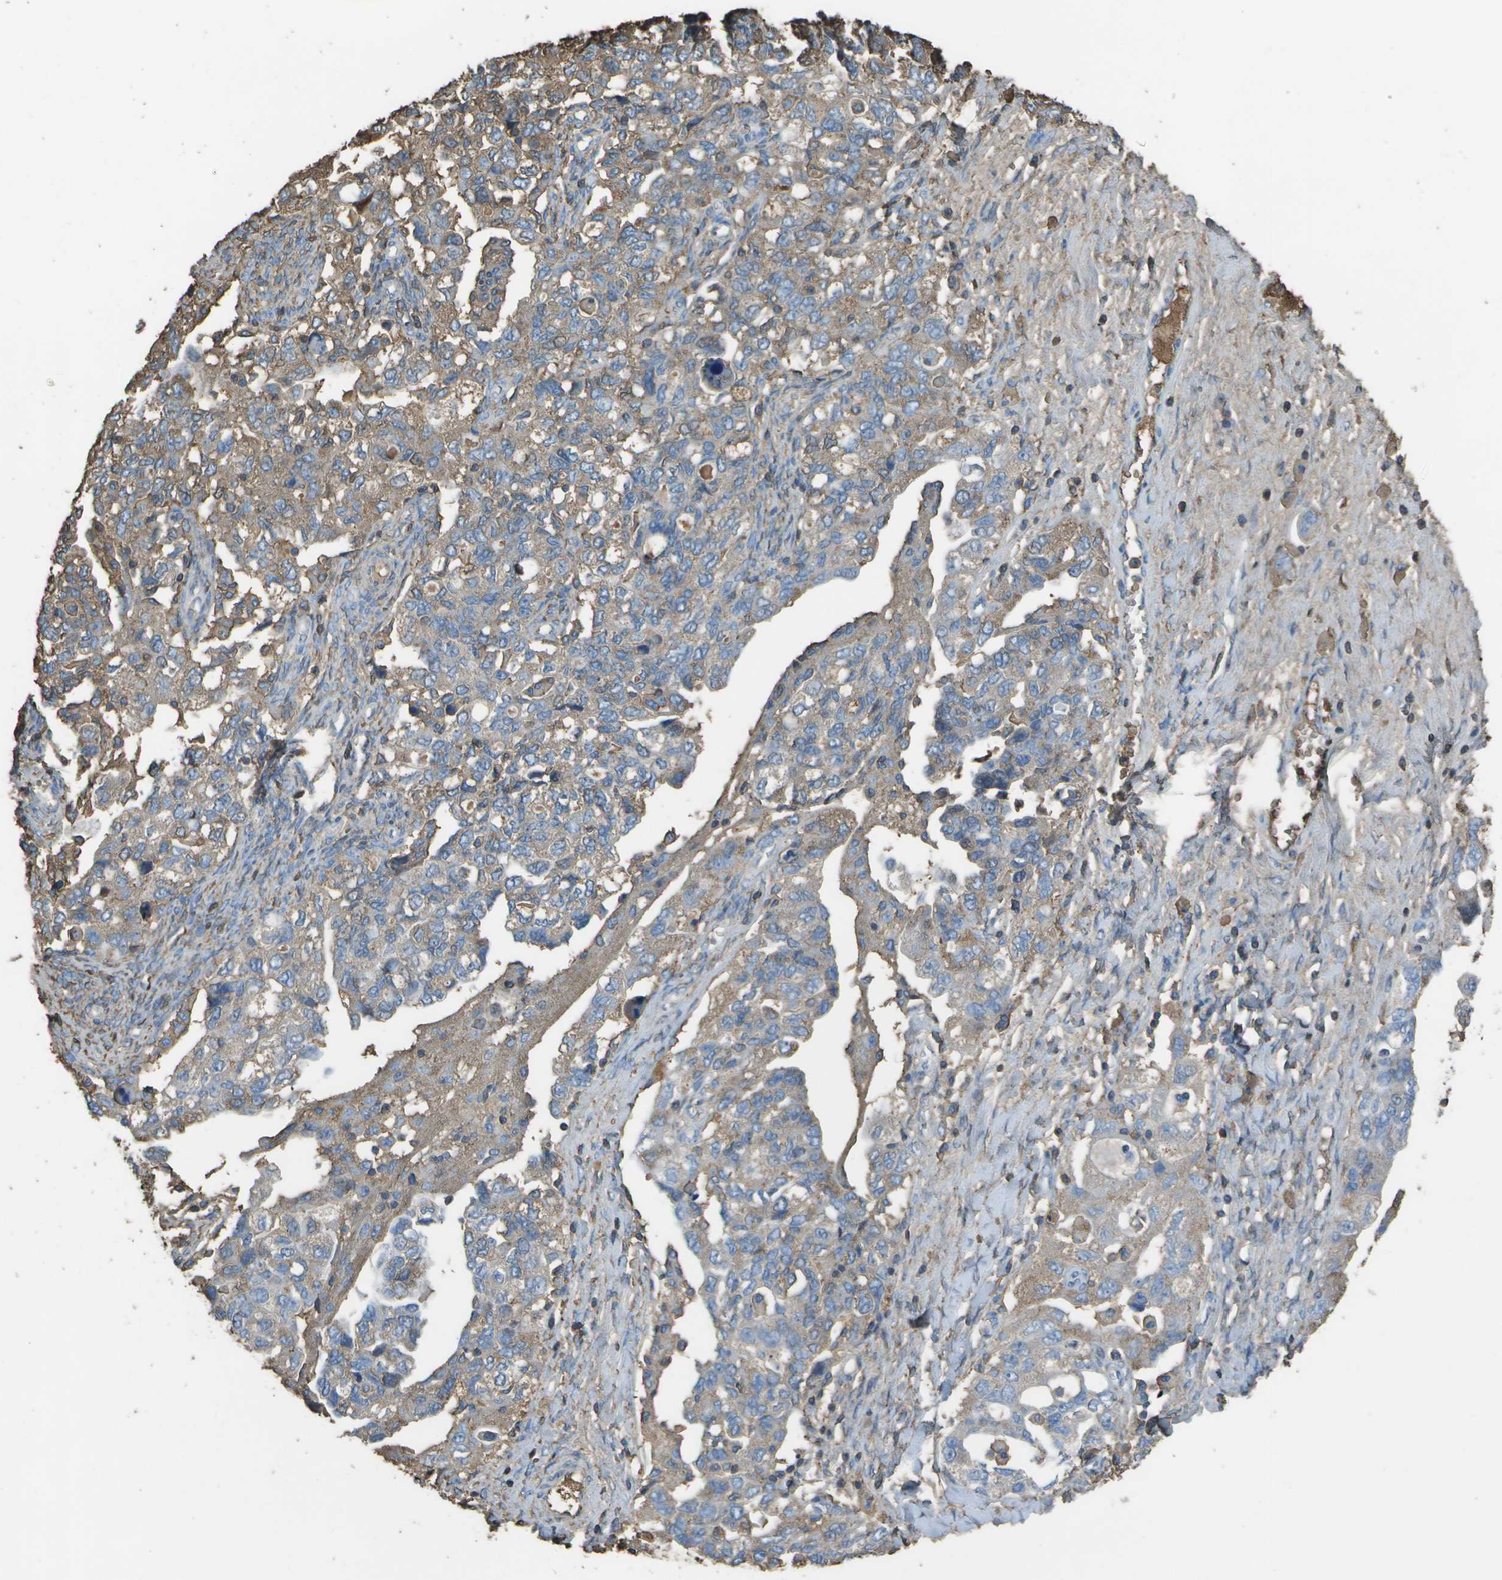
{"staining": {"intensity": "moderate", "quantity": ">75%", "location": "cytoplasmic/membranous"}, "tissue": "ovarian cancer", "cell_type": "Tumor cells", "image_type": "cancer", "snomed": [{"axis": "morphology", "description": "Carcinoma, NOS"}, {"axis": "morphology", "description": "Cystadenocarcinoma, serous, NOS"}, {"axis": "topography", "description": "Ovary"}], "caption": "Immunohistochemistry (DAB (3,3'-diaminobenzidine)) staining of human ovarian cancer (carcinoma) exhibits moderate cytoplasmic/membranous protein expression in about >75% of tumor cells. The staining is performed using DAB brown chromogen to label protein expression. The nuclei are counter-stained blue using hematoxylin.", "gene": "CYP4F11", "patient": {"sex": "female", "age": 69}}